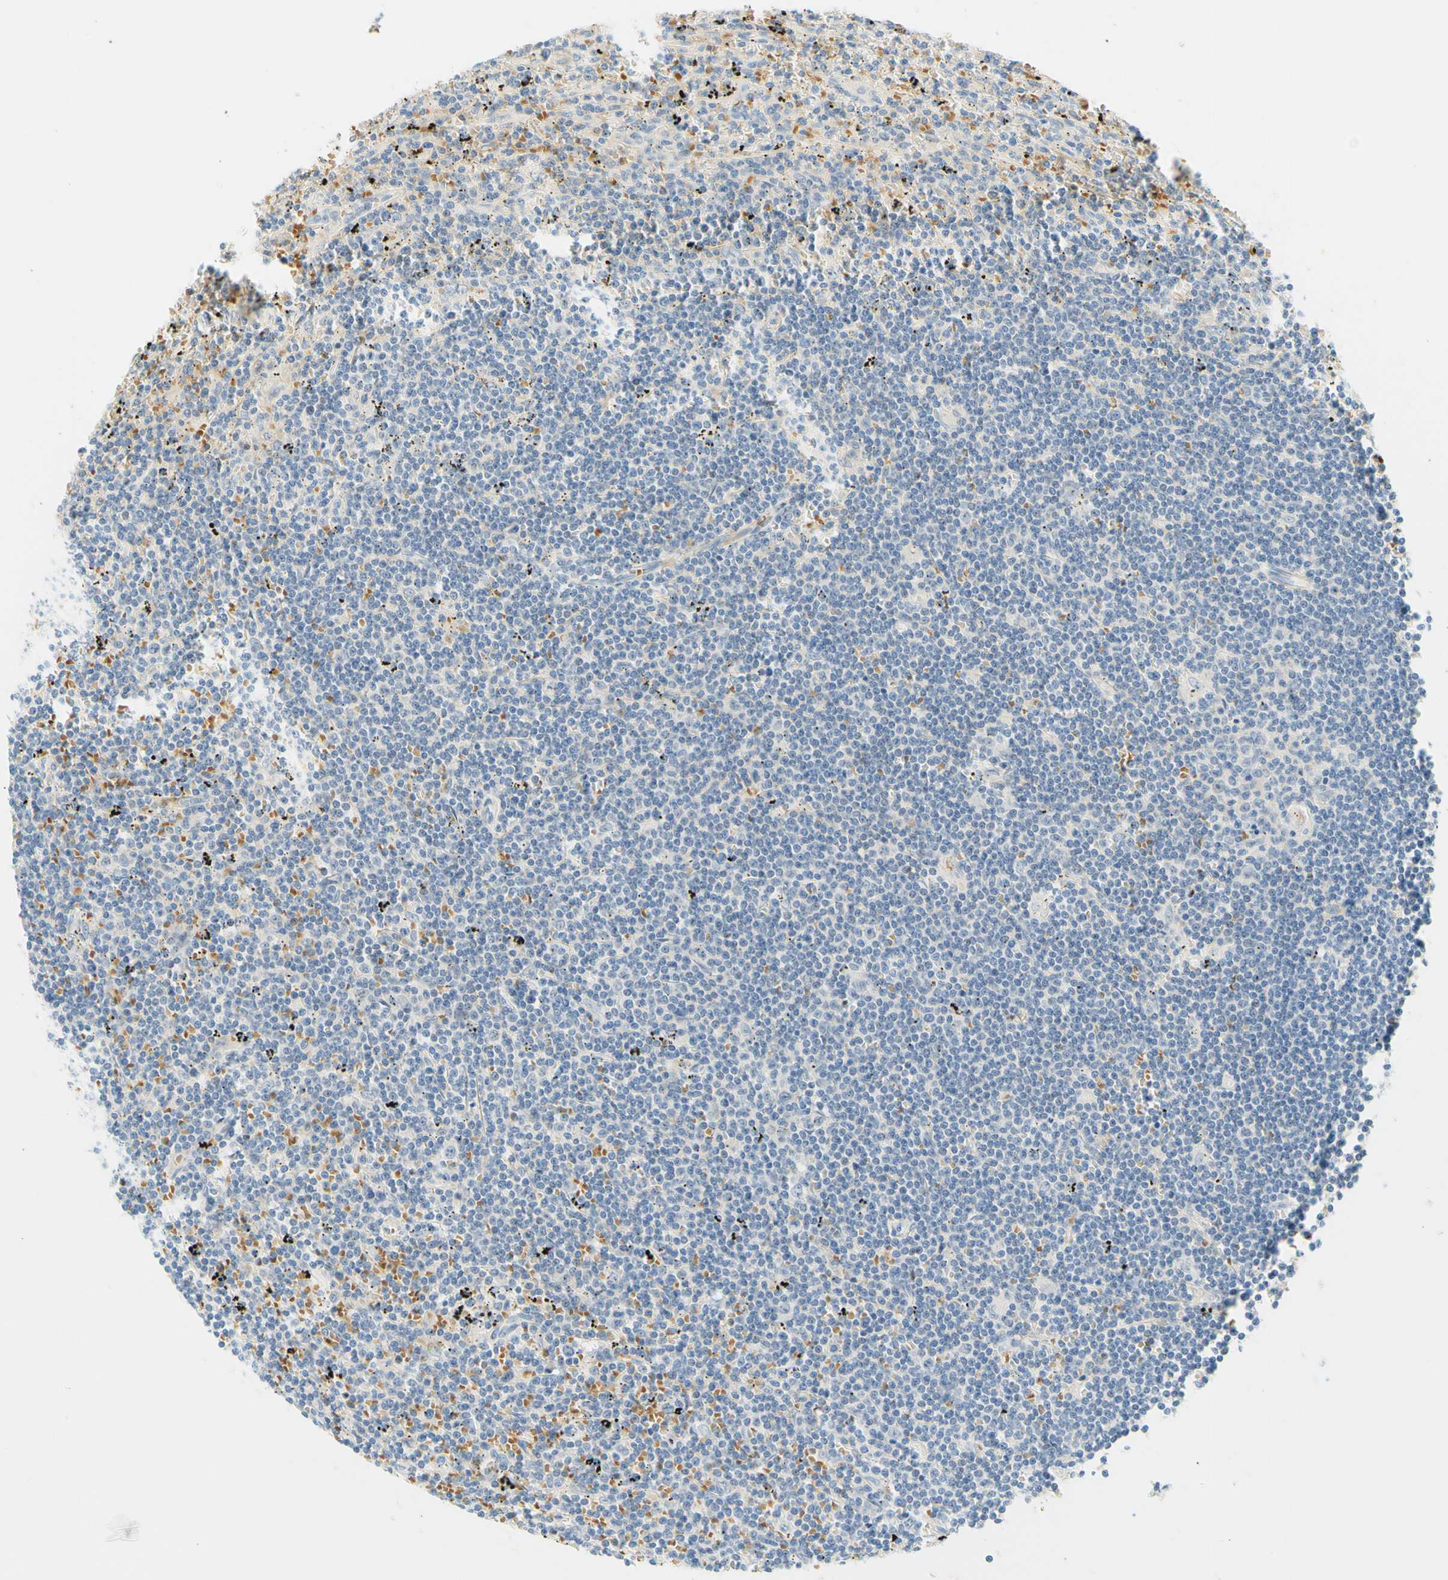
{"staining": {"intensity": "negative", "quantity": "none", "location": "none"}, "tissue": "lymphoma", "cell_type": "Tumor cells", "image_type": "cancer", "snomed": [{"axis": "morphology", "description": "Malignant lymphoma, non-Hodgkin's type, Low grade"}, {"axis": "topography", "description": "Spleen"}], "caption": "DAB immunohistochemical staining of human malignant lymphoma, non-Hodgkin's type (low-grade) exhibits no significant positivity in tumor cells.", "gene": "ENTREP2", "patient": {"sex": "male", "age": 76}}